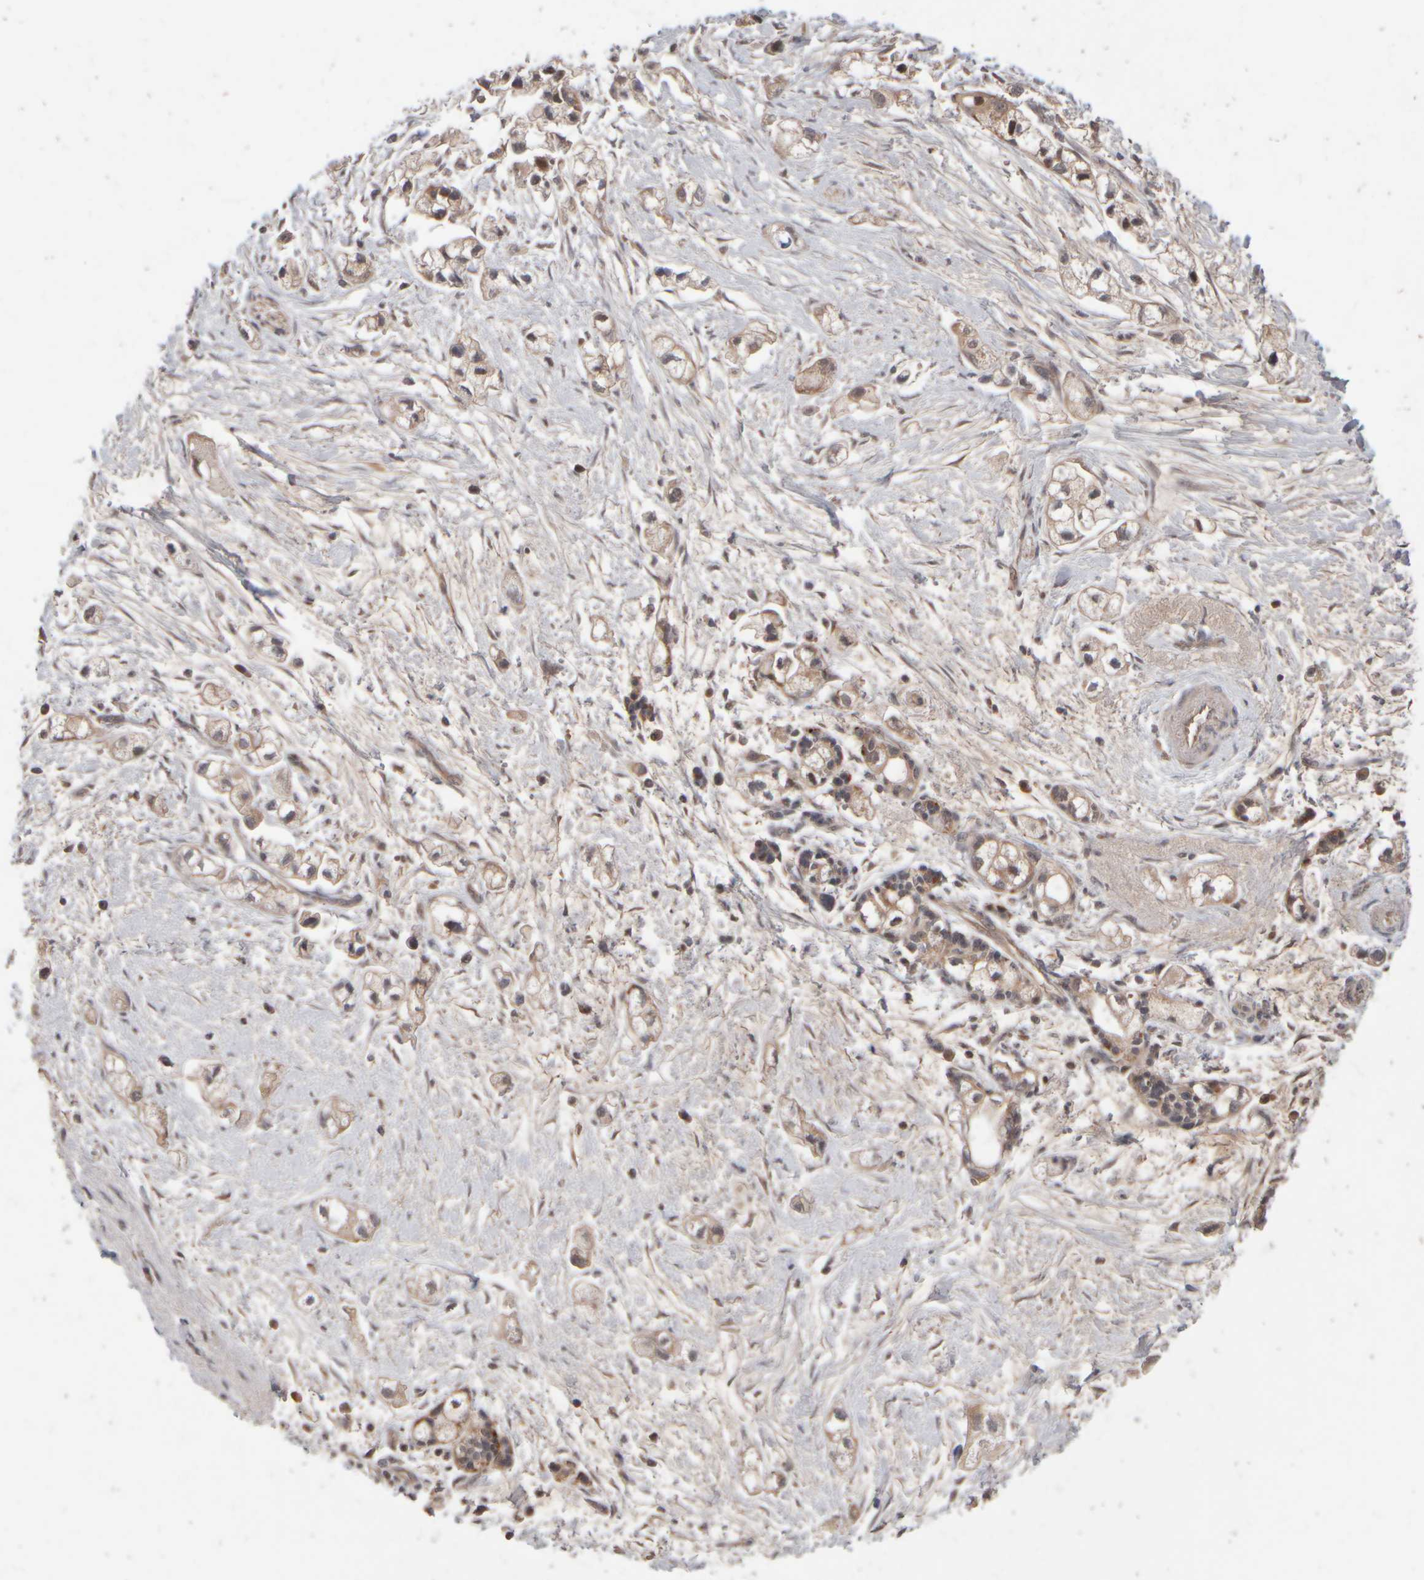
{"staining": {"intensity": "weak", "quantity": "25%-75%", "location": "cytoplasmic/membranous,nuclear"}, "tissue": "pancreatic cancer", "cell_type": "Tumor cells", "image_type": "cancer", "snomed": [{"axis": "morphology", "description": "Adenocarcinoma, NOS"}, {"axis": "topography", "description": "Pancreas"}], "caption": "Human adenocarcinoma (pancreatic) stained with a brown dye displays weak cytoplasmic/membranous and nuclear positive expression in approximately 25%-75% of tumor cells.", "gene": "ABHD11", "patient": {"sex": "male", "age": 74}}